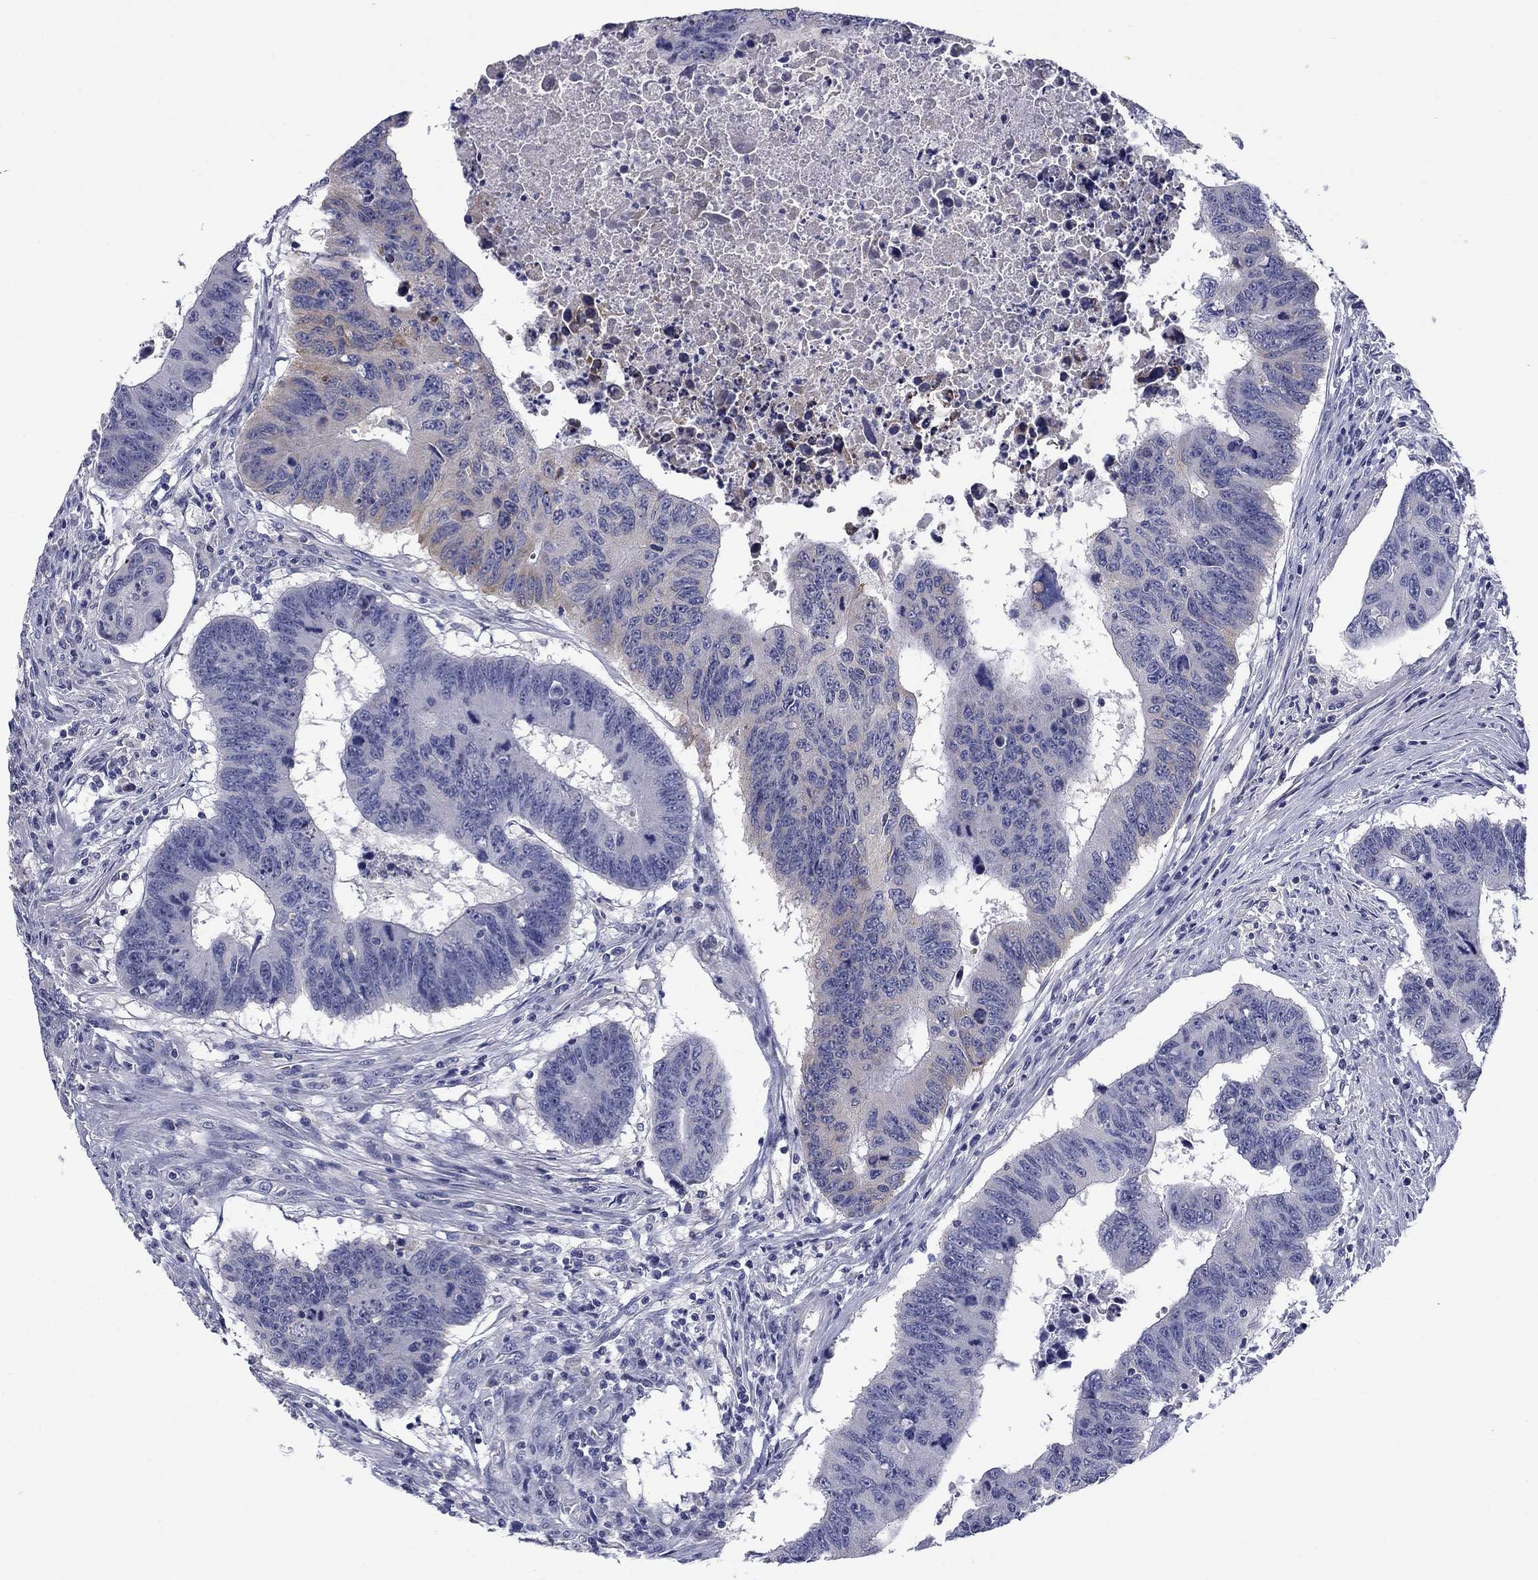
{"staining": {"intensity": "weak", "quantity": "<25%", "location": "cytoplasmic/membranous"}, "tissue": "colorectal cancer", "cell_type": "Tumor cells", "image_type": "cancer", "snomed": [{"axis": "morphology", "description": "Adenocarcinoma, NOS"}, {"axis": "topography", "description": "Rectum"}], "caption": "Immunohistochemical staining of colorectal cancer reveals no significant staining in tumor cells.", "gene": "FRK", "patient": {"sex": "female", "age": 85}}